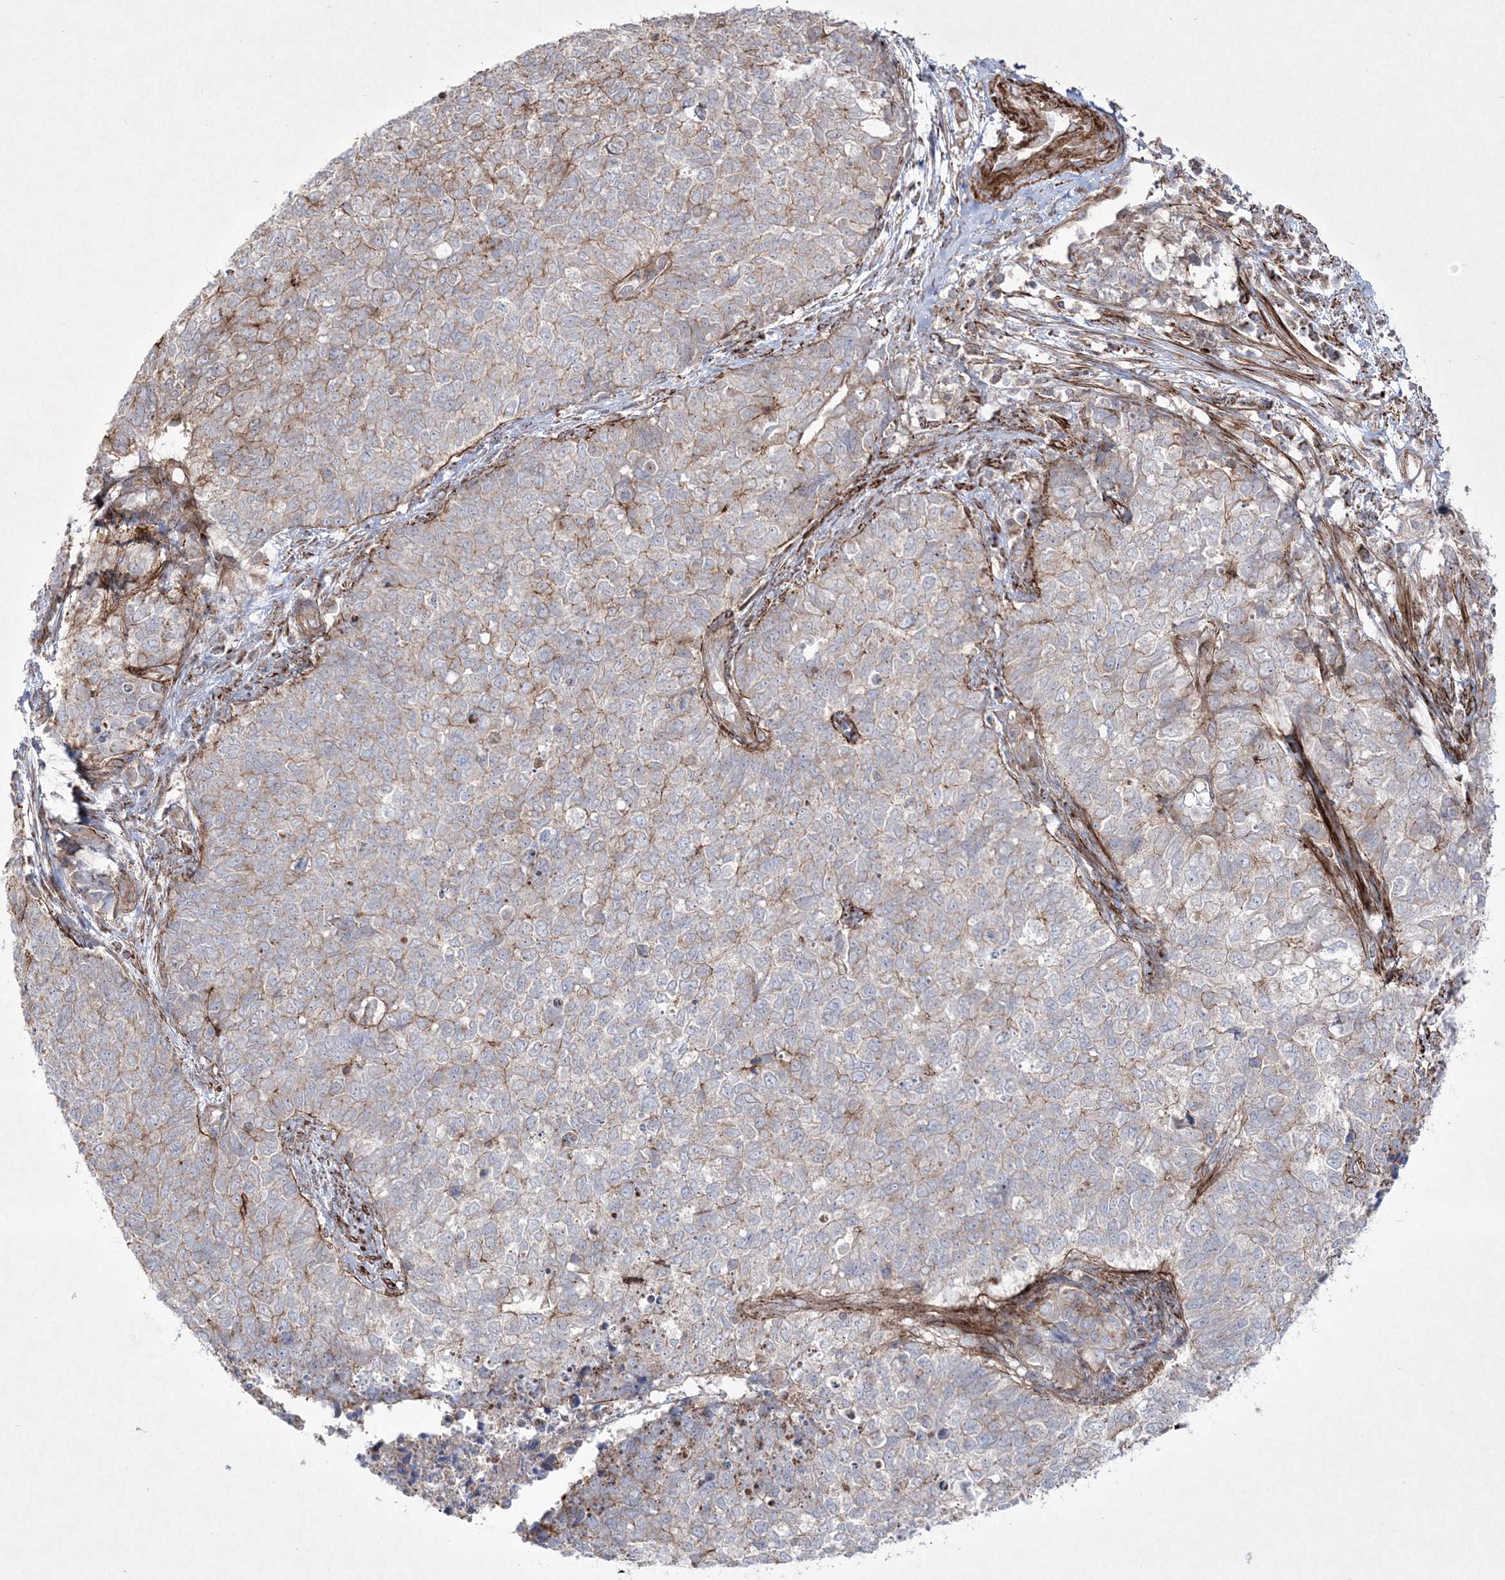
{"staining": {"intensity": "weak", "quantity": "<25%", "location": "cytoplasmic/membranous"}, "tissue": "cervical cancer", "cell_type": "Tumor cells", "image_type": "cancer", "snomed": [{"axis": "morphology", "description": "Squamous cell carcinoma, NOS"}, {"axis": "topography", "description": "Cervix"}], "caption": "Cervical cancer was stained to show a protein in brown. There is no significant staining in tumor cells. (DAB (3,3'-diaminobenzidine) IHC with hematoxylin counter stain).", "gene": "RICTOR", "patient": {"sex": "female", "age": 63}}